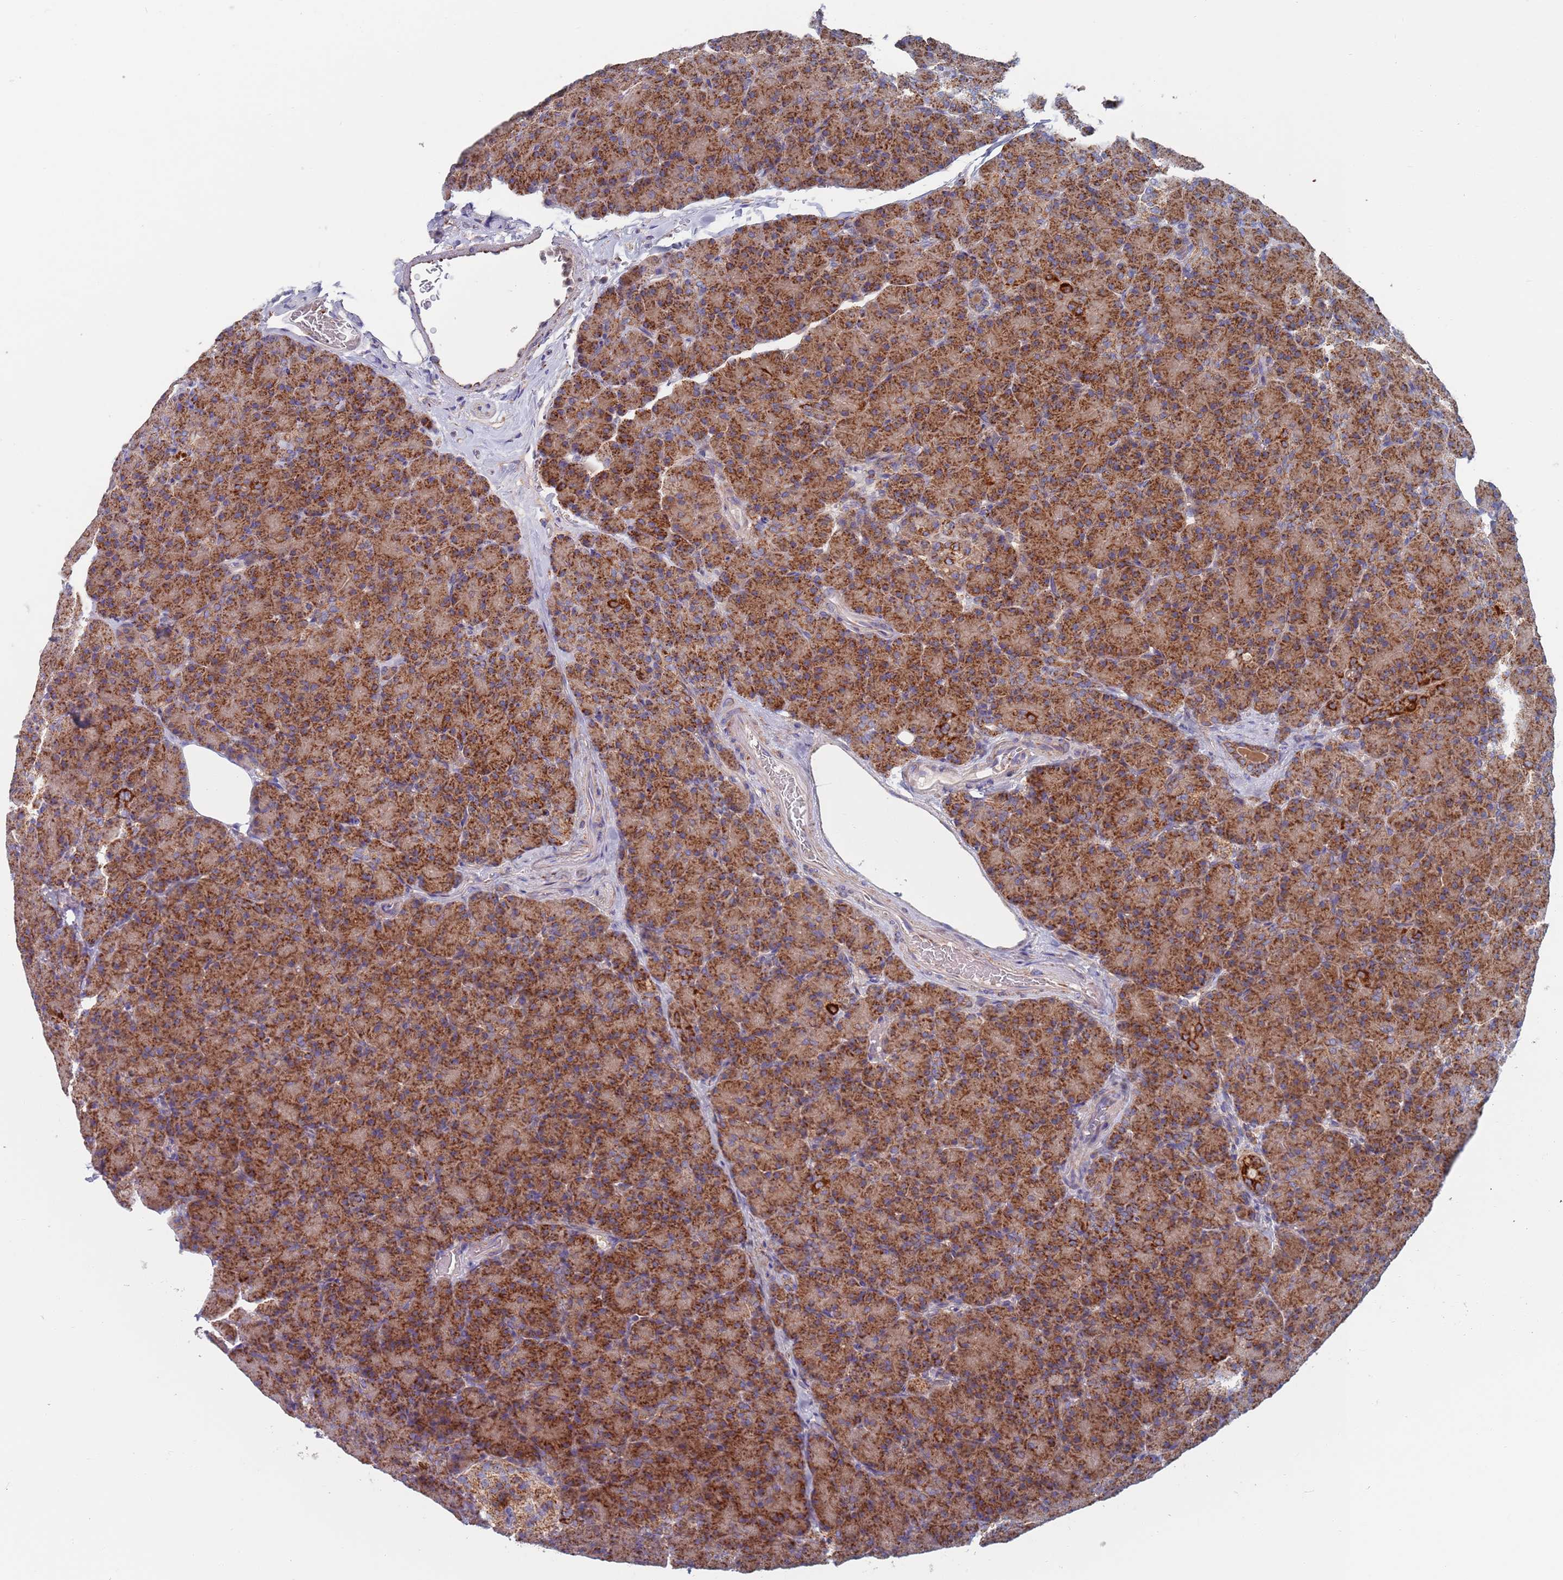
{"staining": {"intensity": "strong", "quantity": ">75%", "location": "cytoplasmic/membranous"}, "tissue": "pancreas", "cell_type": "Exocrine glandular cells", "image_type": "normal", "snomed": [{"axis": "morphology", "description": "Normal tissue, NOS"}, {"axis": "topography", "description": "Pancreas"}], "caption": "Immunohistochemistry of benign pancreas reveals high levels of strong cytoplasmic/membranous staining in about >75% of exocrine glandular cells.", "gene": "CHCHD6", "patient": {"sex": "female", "age": 43}}